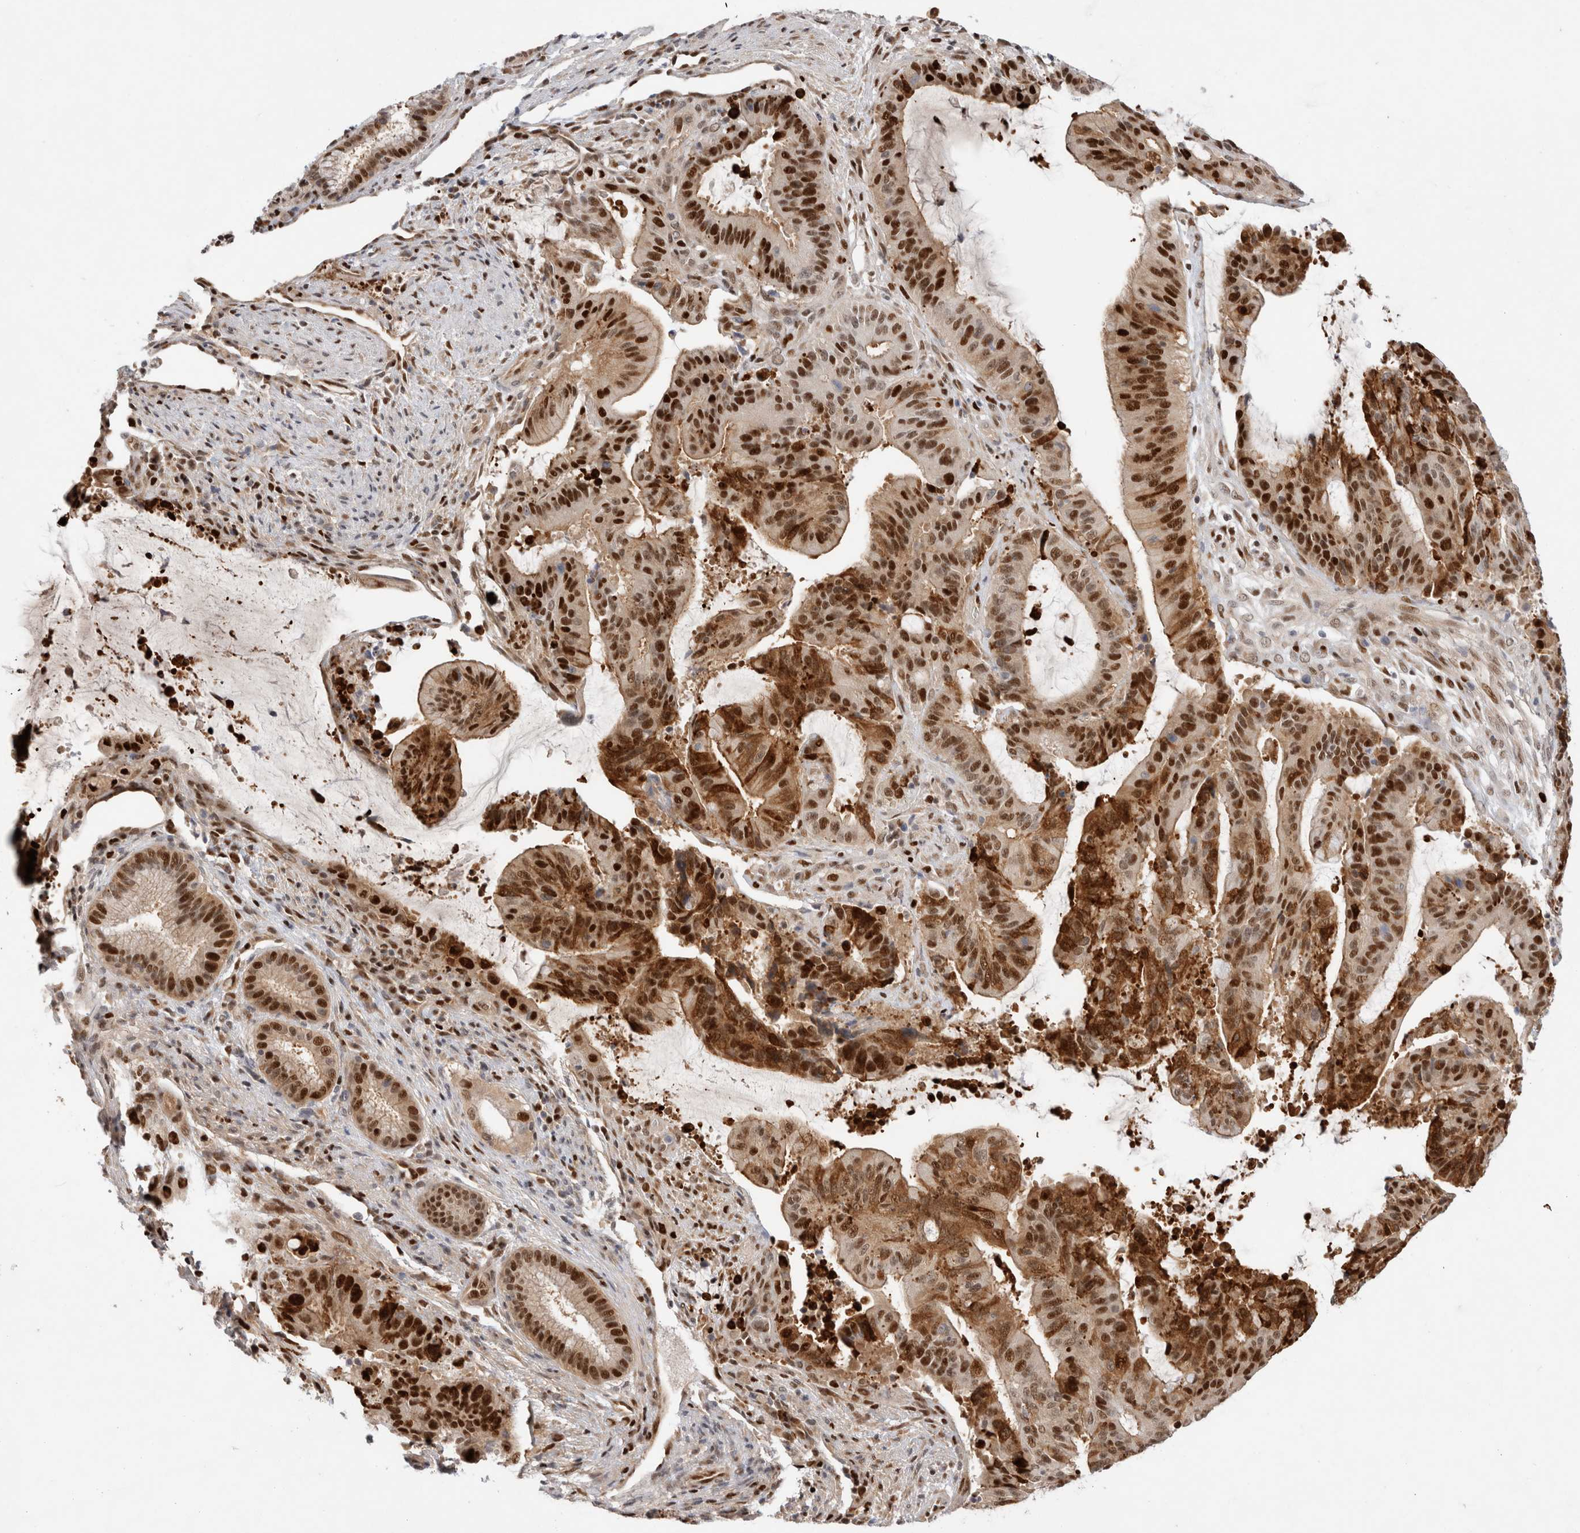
{"staining": {"intensity": "strong", "quantity": ">75%", "location": "cytoplasmic/membranous,nuclear"}, "tissue": "liver cancer", "cell_type": "Tumor cells", "image_type": "cancer", "snomed": [{"axis": "morphology", "description": "Normal tissue, NOS"}, {"axis": "morphology", "description": "Cholangiocarcinoma"}, {"axis": "topography", "description": "Liver"}, {"axis": "topography", "description": "Peripheral nerve tissue"}], "caption": "This image displays immunohistochemistry (IHC) staining of human liver cancer, with high strong cytoplasmic/membranous and nuclear staining in about >75% of tumor cells.", "gene": "TCF4", "patient": {"sex": "female", "age": 73}}